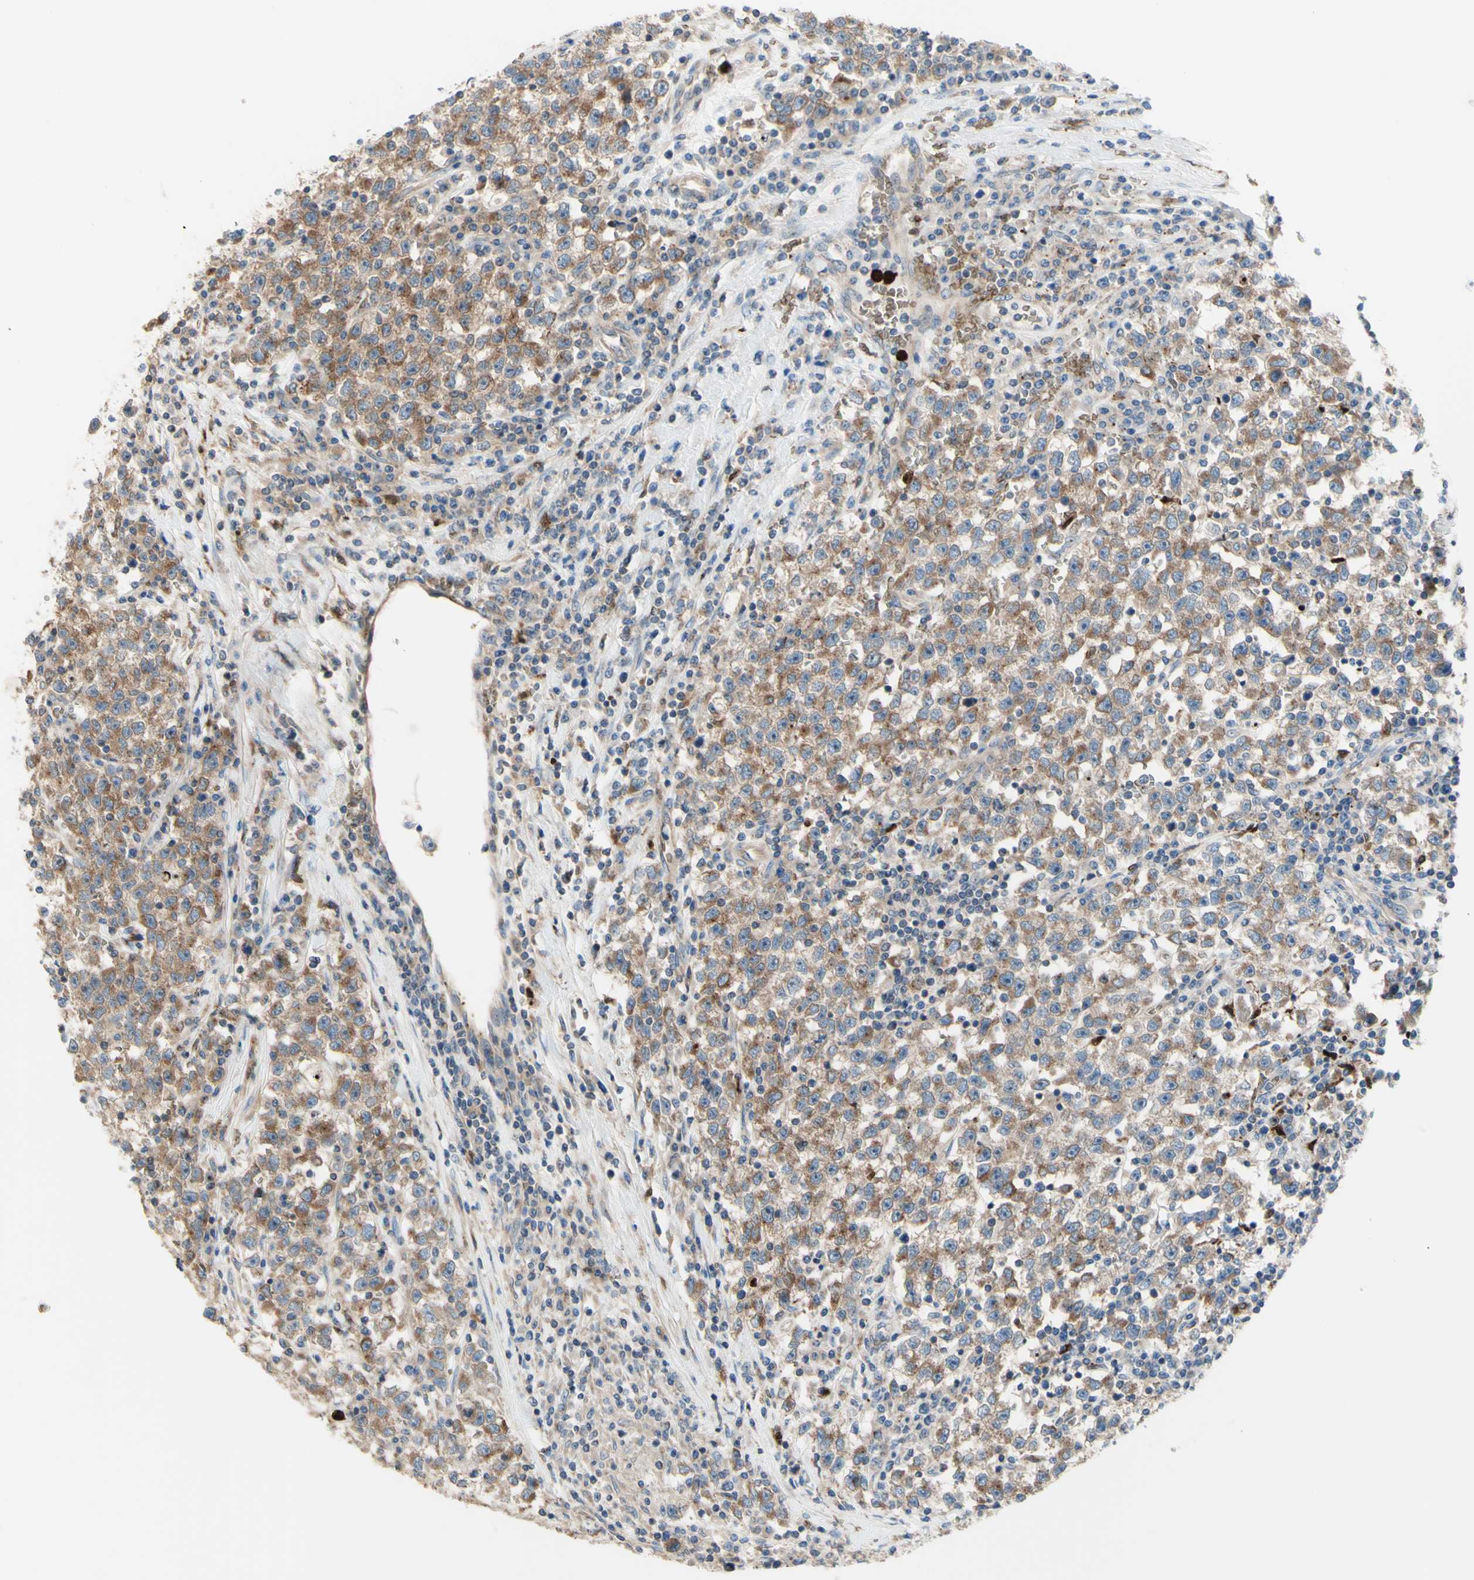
{"staining": {"intensity": "moderate", "quantity": ">75%", "location": "cytoplasmic/membranous"}, "tissue": "testis cancer", "cell_type": "Tumor cells", "image_type": "cancer", "snomed": [{"axis": "morphology", "description": "Seminoma, NOS"}, {"axis": "topography", "description": "Testis"}], "caption": "The image exhibits a brown stain indicating the presence of a protein in the cytoplasmic/membranous of tumor cells in testis cancer (seminoma).", "gene": "USP9X", "patient": {"sex": "male", "age": 22}}